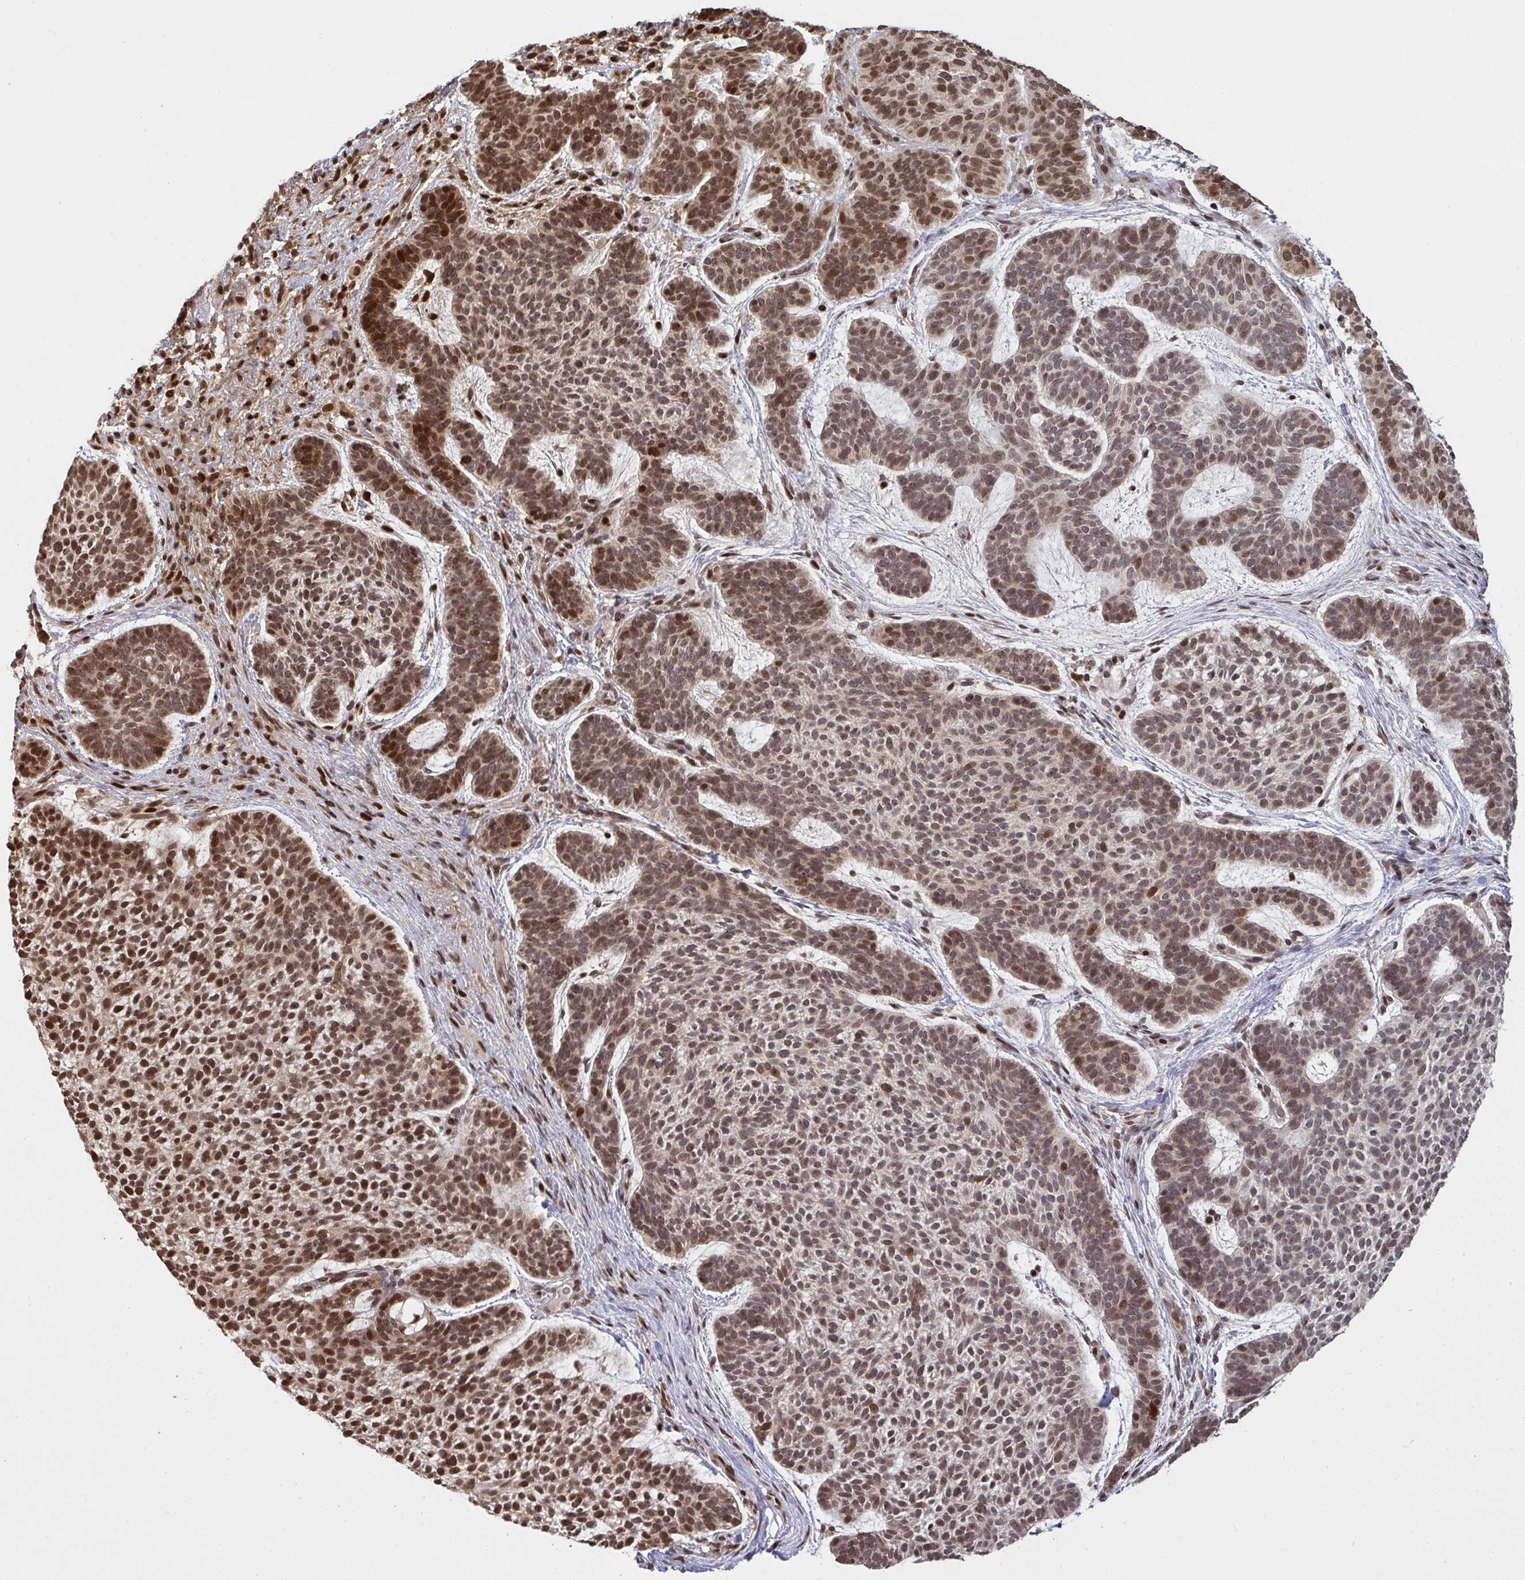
{"staining": {"intensity": "moderate", "quantity": ">75%", "location": "nuclear"}, "tissue": "skin cancer", "cell_type": "Tumor cells", "image_type": "cancer", "snomed": [{"axis": "morphology", "description": "Basal cell carcinoma"}, {"axis": "topography", "description": "Skin"}, {"axis": "topography", "description": "Skin of face"}], "caption": "This micrograph exhibits immunohistochemistry (IHC) staining of skin cancer (basal cell carcinoma), with medium moderate nuclear staining in about >75% of tumor cells.", "gene": "UXT", "patient": {"sex": "male", "age": 73}}